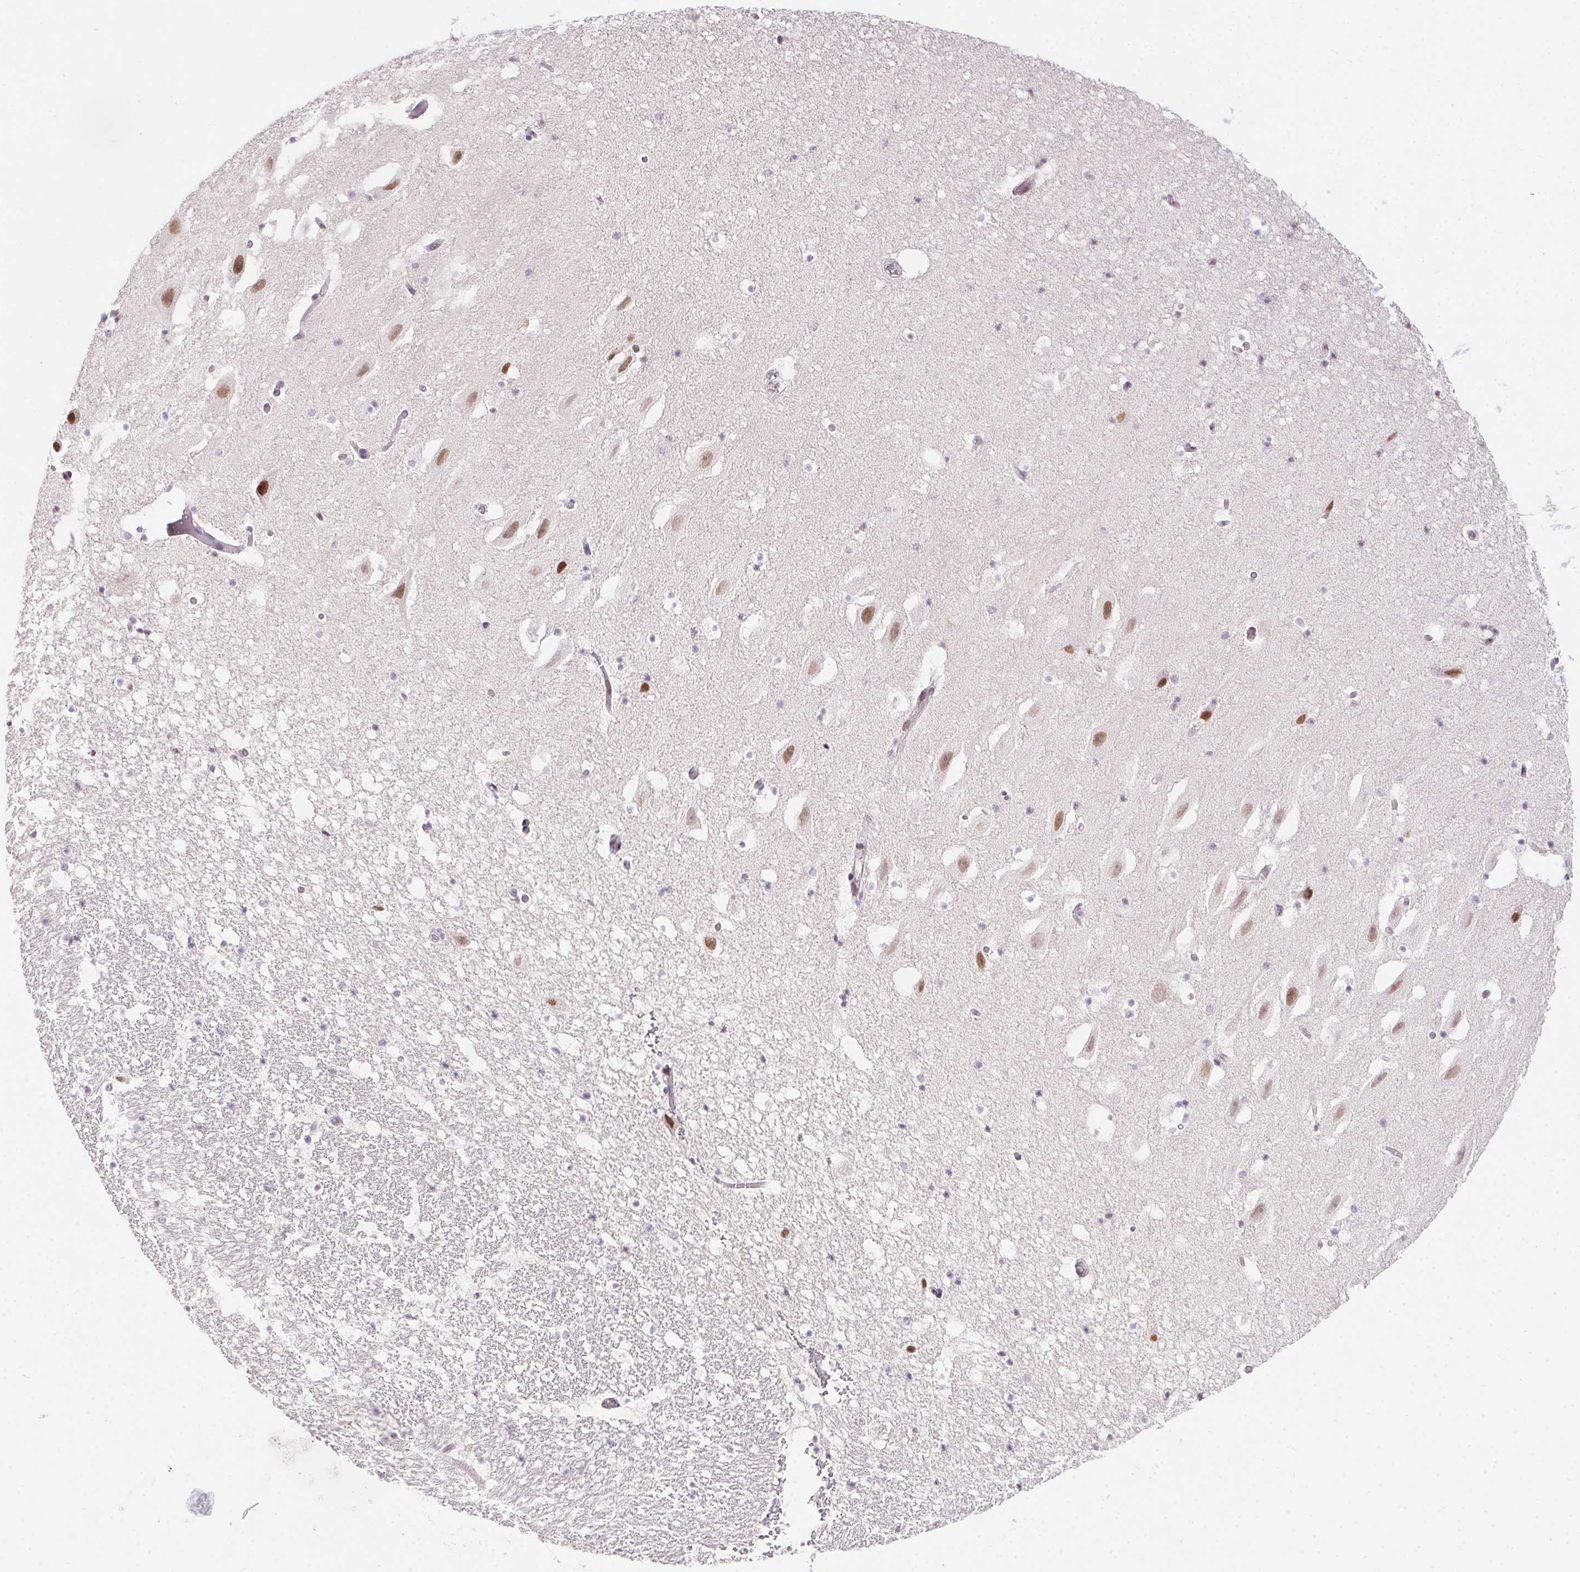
{"staining": {"intensity": "moderate", "quantity": "<25%", "location": "nuclear"}, "tissue": "hippocampus", "cell_type": "Glial cells", "image_type": "normal", "snomed": [{"axis": "morphology", "description": "Normal tissue, NOS"}, {"axis": "topography", "description": "Hippocampus"}], "caption": "A low amount of moderate nuclear expression is identified in approximately <25% of glial cells in normal hippocampus.", "gene": "SP9", "patient": {"sex": "male", "age": 26}}